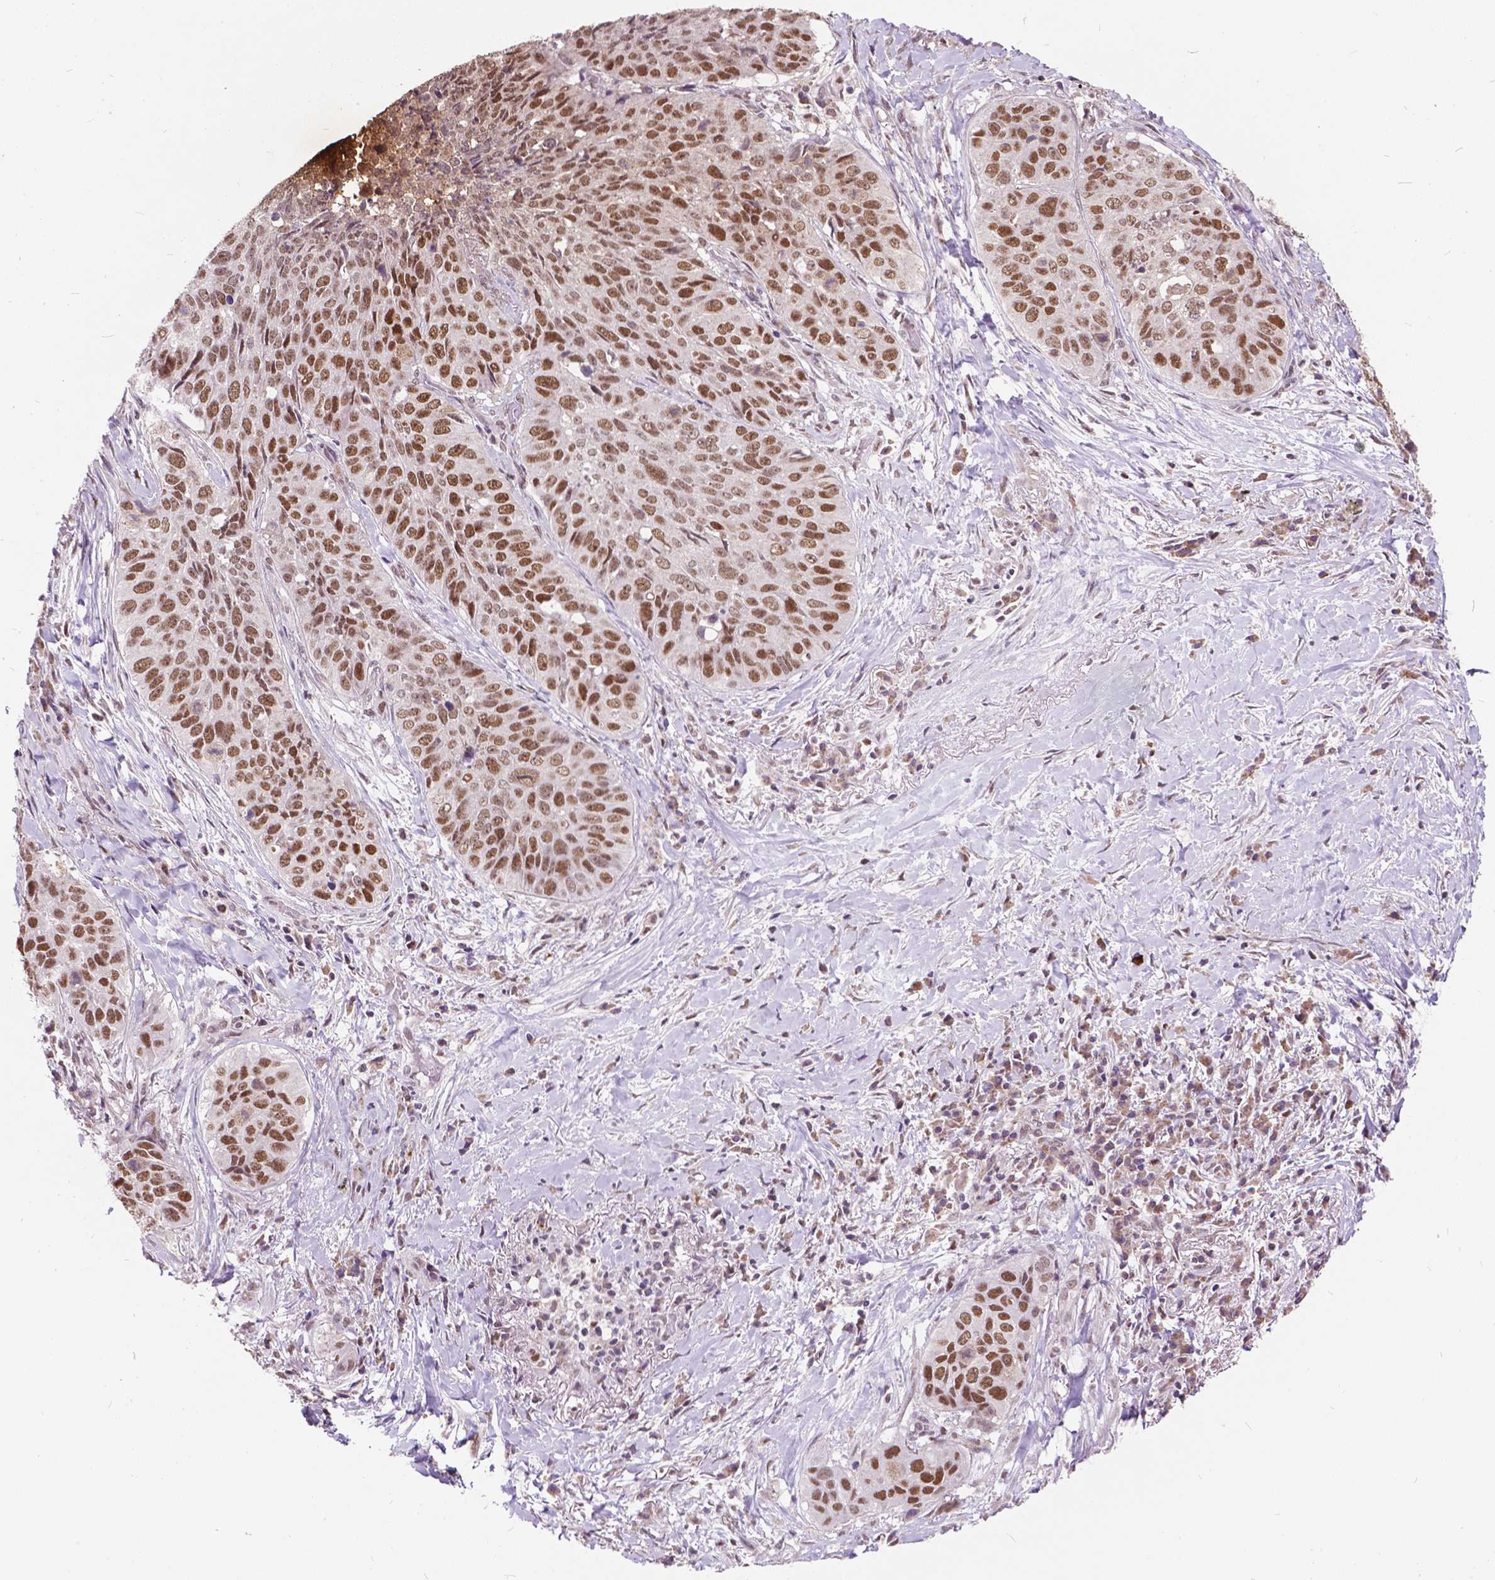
{"staining": {"intensity": "moderate", "quantity": ">75%", "location": "nuclear"}, "tissue": "lung cancer", "cell_type": "Tumor cells", "image_type": "cancer", "snomed": [{"axis": "morphology", "description": "Normal tissue, NOS"}, {"axis": "morphology", "description": "Squamous cell carcinoma, NOS"}, {"axis": "topography", "description": "Bronchus"}, {"axis": "topography", "description": "Lung"}], "caption": "Protein staining demonstrates moderate nuclear positivity in about >75% of tumor cells in squamous cell carcinoma (lung). Immunohistochemistry (ihc) stains the protein in brown and the nuclei are stained blue.", "gene": "MSH2", "patient": {"sex": "male", "age": 64}}